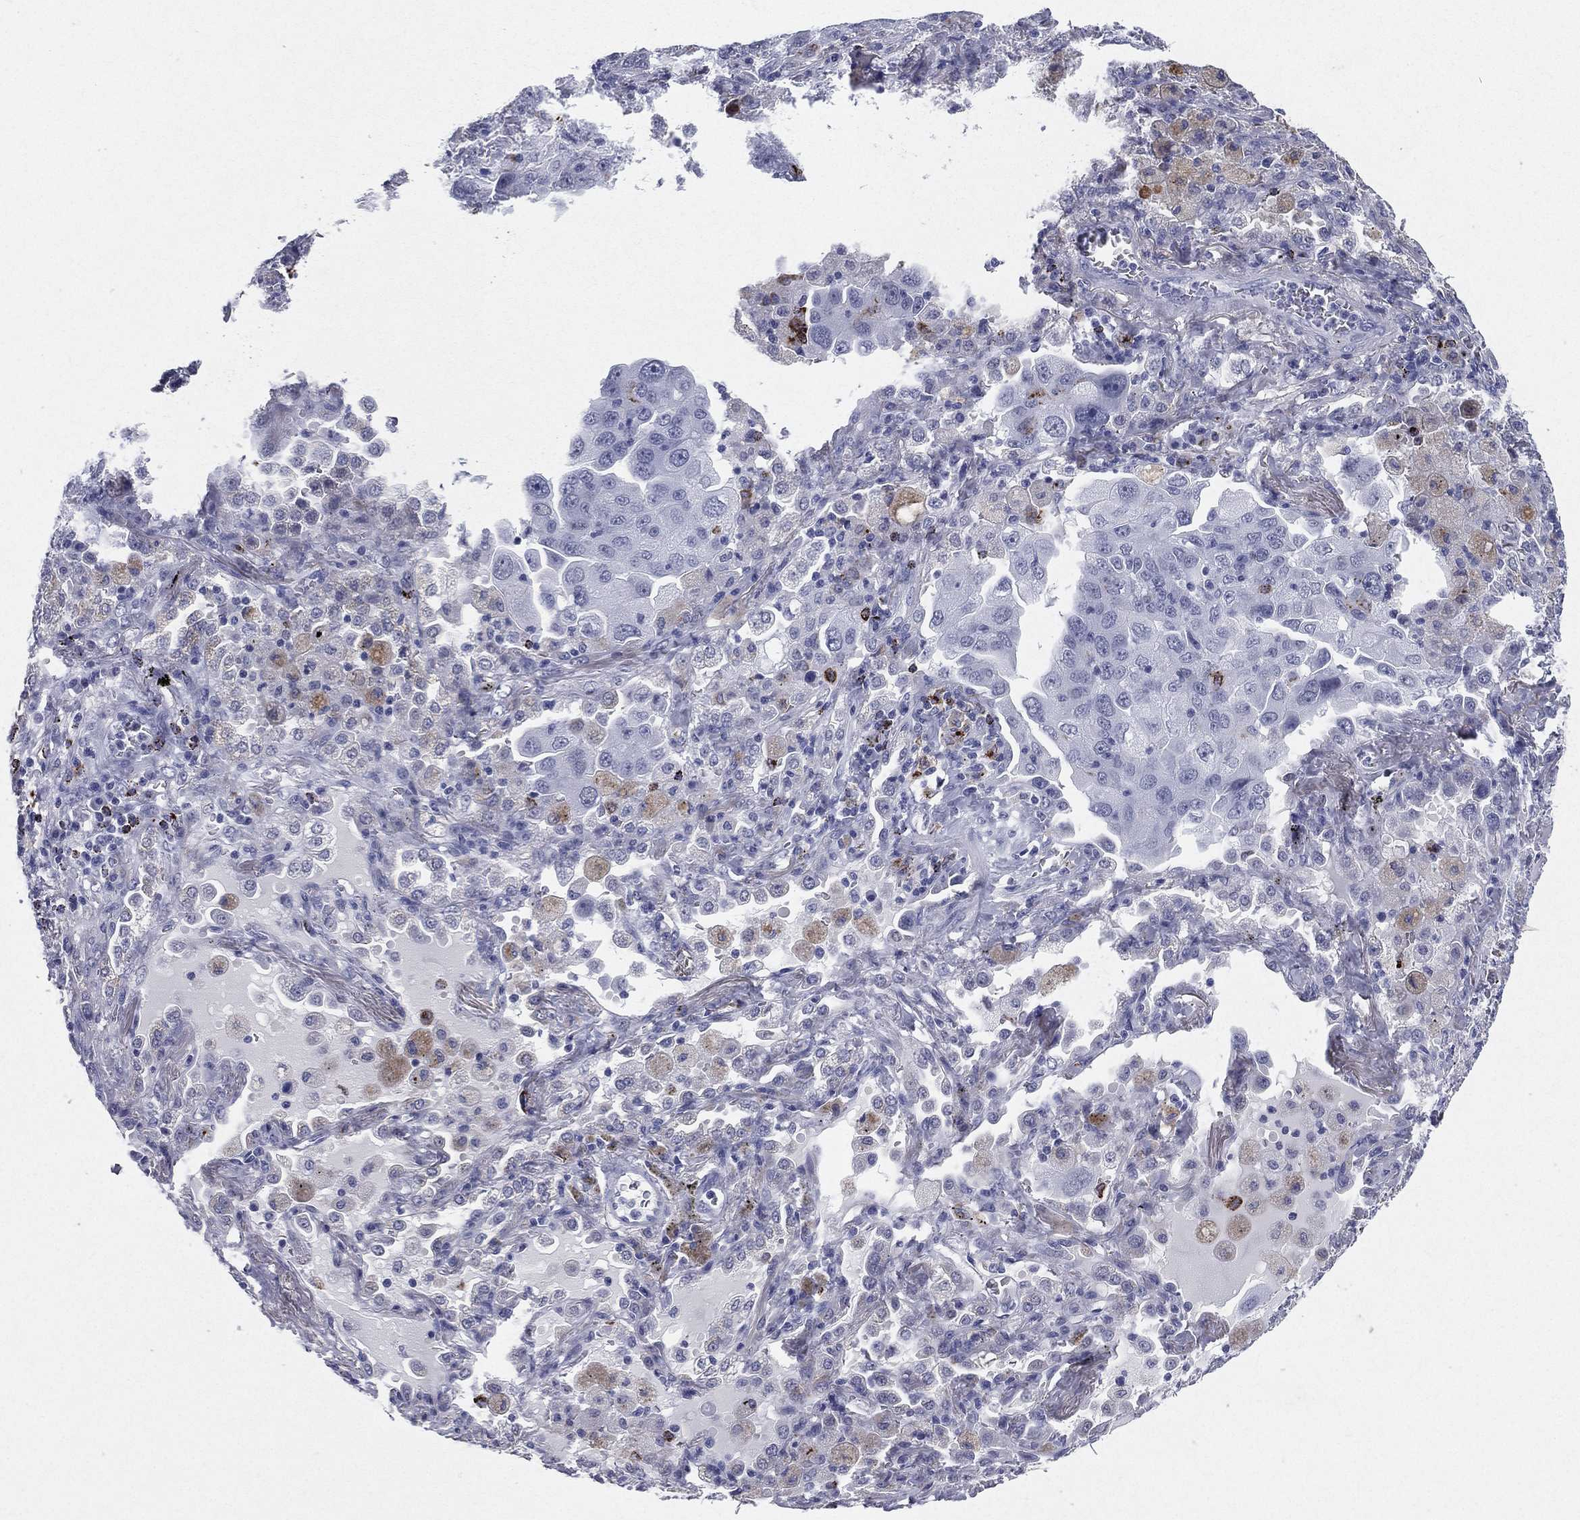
{"staining": {"intensity": "negative", "quantity": "none", "location": "none"}, "tissue": "lung cancer", "cell_type": "Tumor cells", "image_type": "cancer", "snomed": [{"axis": "morphology", "description": "Adenocarcinoma, NOS"}, {"axis": "topography", "description": "Lung"}], "caption": "Immunohistochemical staining of lung cancer (adenocarcinoma) demonstrates no significant staining in tumor cells.", "gene": "HLA-DOA", "patient": {"sex": "female", "age": 61}}